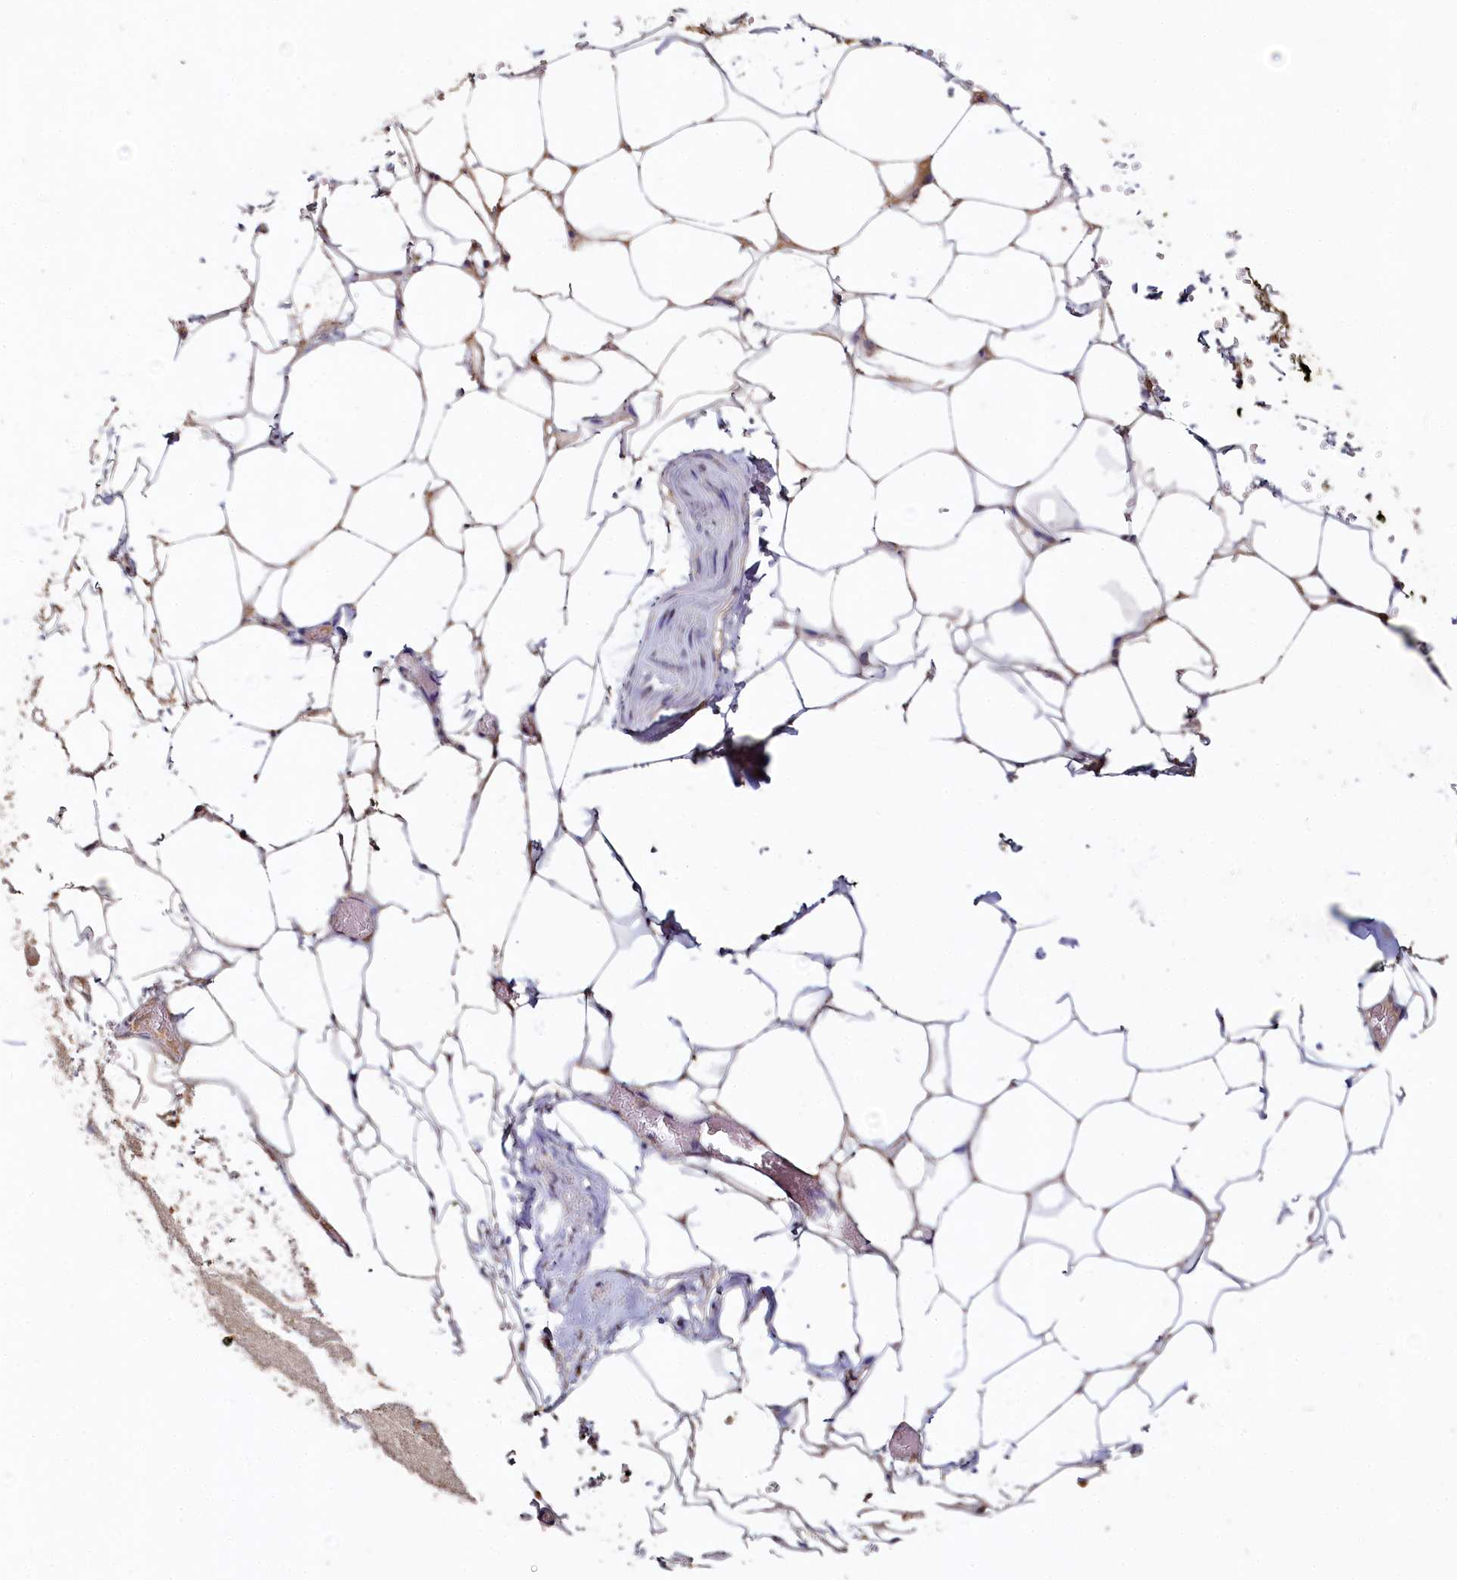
{"staining": {"intensity": "moderate", "quantity": "25%-75%", "location": "cytoplasmic/membranous"}, "tissue": "adipose tissue", "cell_type": "Adipocytes", "image_type": "normal", "snomed": [{"axis": "morphology", "description": "Normal tissue, NOS"}, {"axis": "morphology", "description": "Adenocarcinoma, Low grade"}, {"axis": "topography", "description": "Prostate"}, {"axis": "topography", "description": "Peripheral nerve tissue"}], "caption": "A histopathology image of human adipose tissue stained for a protein displays moderate cytoplasmic/membranous brown staining in adipocytes.", "gene": "HERC3", "patient": {"sex": "male", "age": 63}}